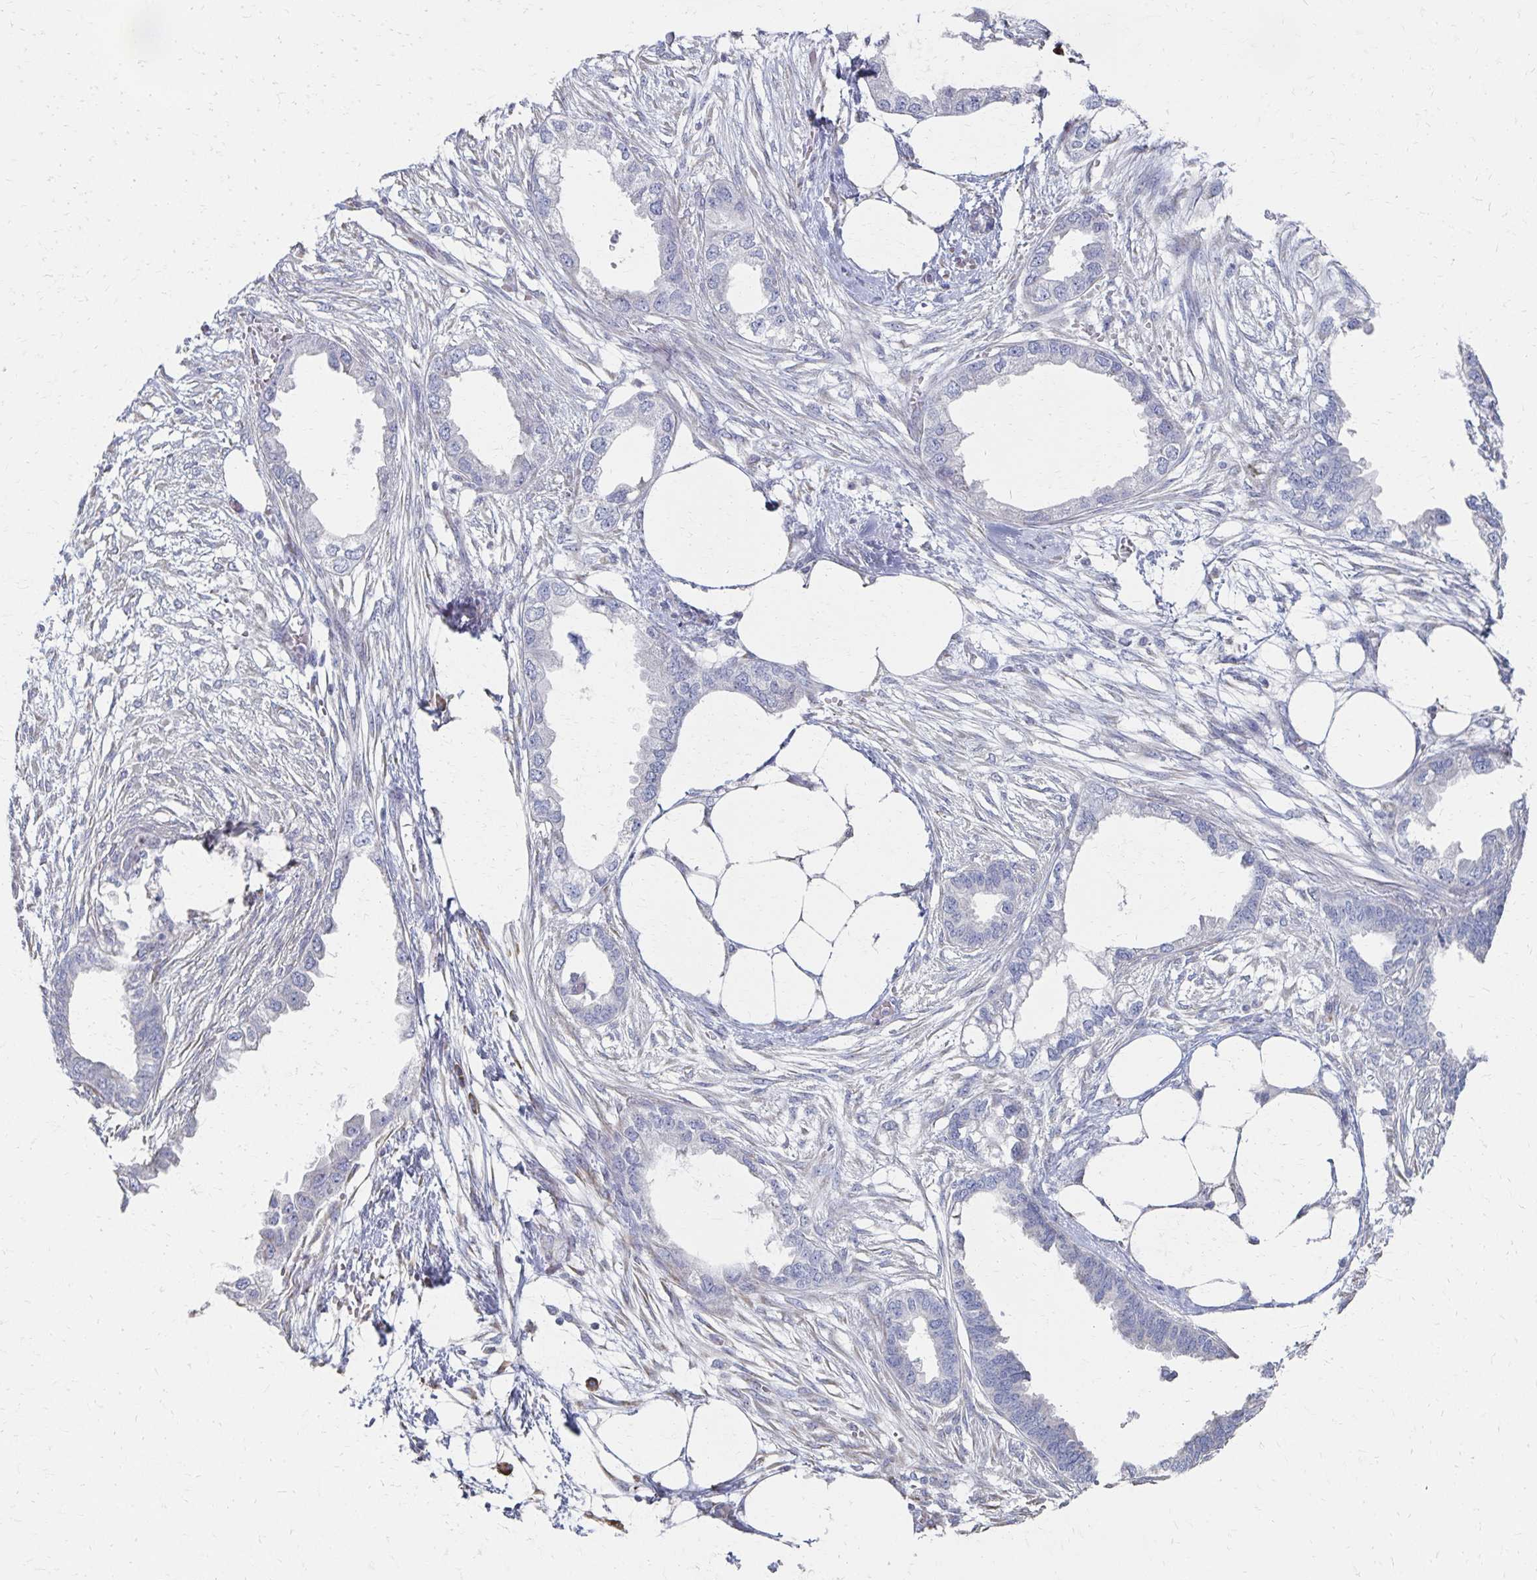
{"staining": {"intensity": "negative", "quantity": "none", "location": "none"}, "tissue": "endometrial cancer", "cell_type": "Tumor cells", "image_type": "cancer", "snomed": [{"axis": "morphology", "description": "Adenocarcinoma, NOS"}, {"axis": "morphology", "description": "Adenocarcinoma, metastatic, NOS"}, {"axis": "topography", "description": "Adipose tissue"}, {"axis": "topography", "description": "Endometrium"}], "caption": "Tumor cells are negative for brown protein staining in endometrial adenocarcinoma.", "gene": "ATP1A3", "patient": {"sex": "female", "age": 67}}